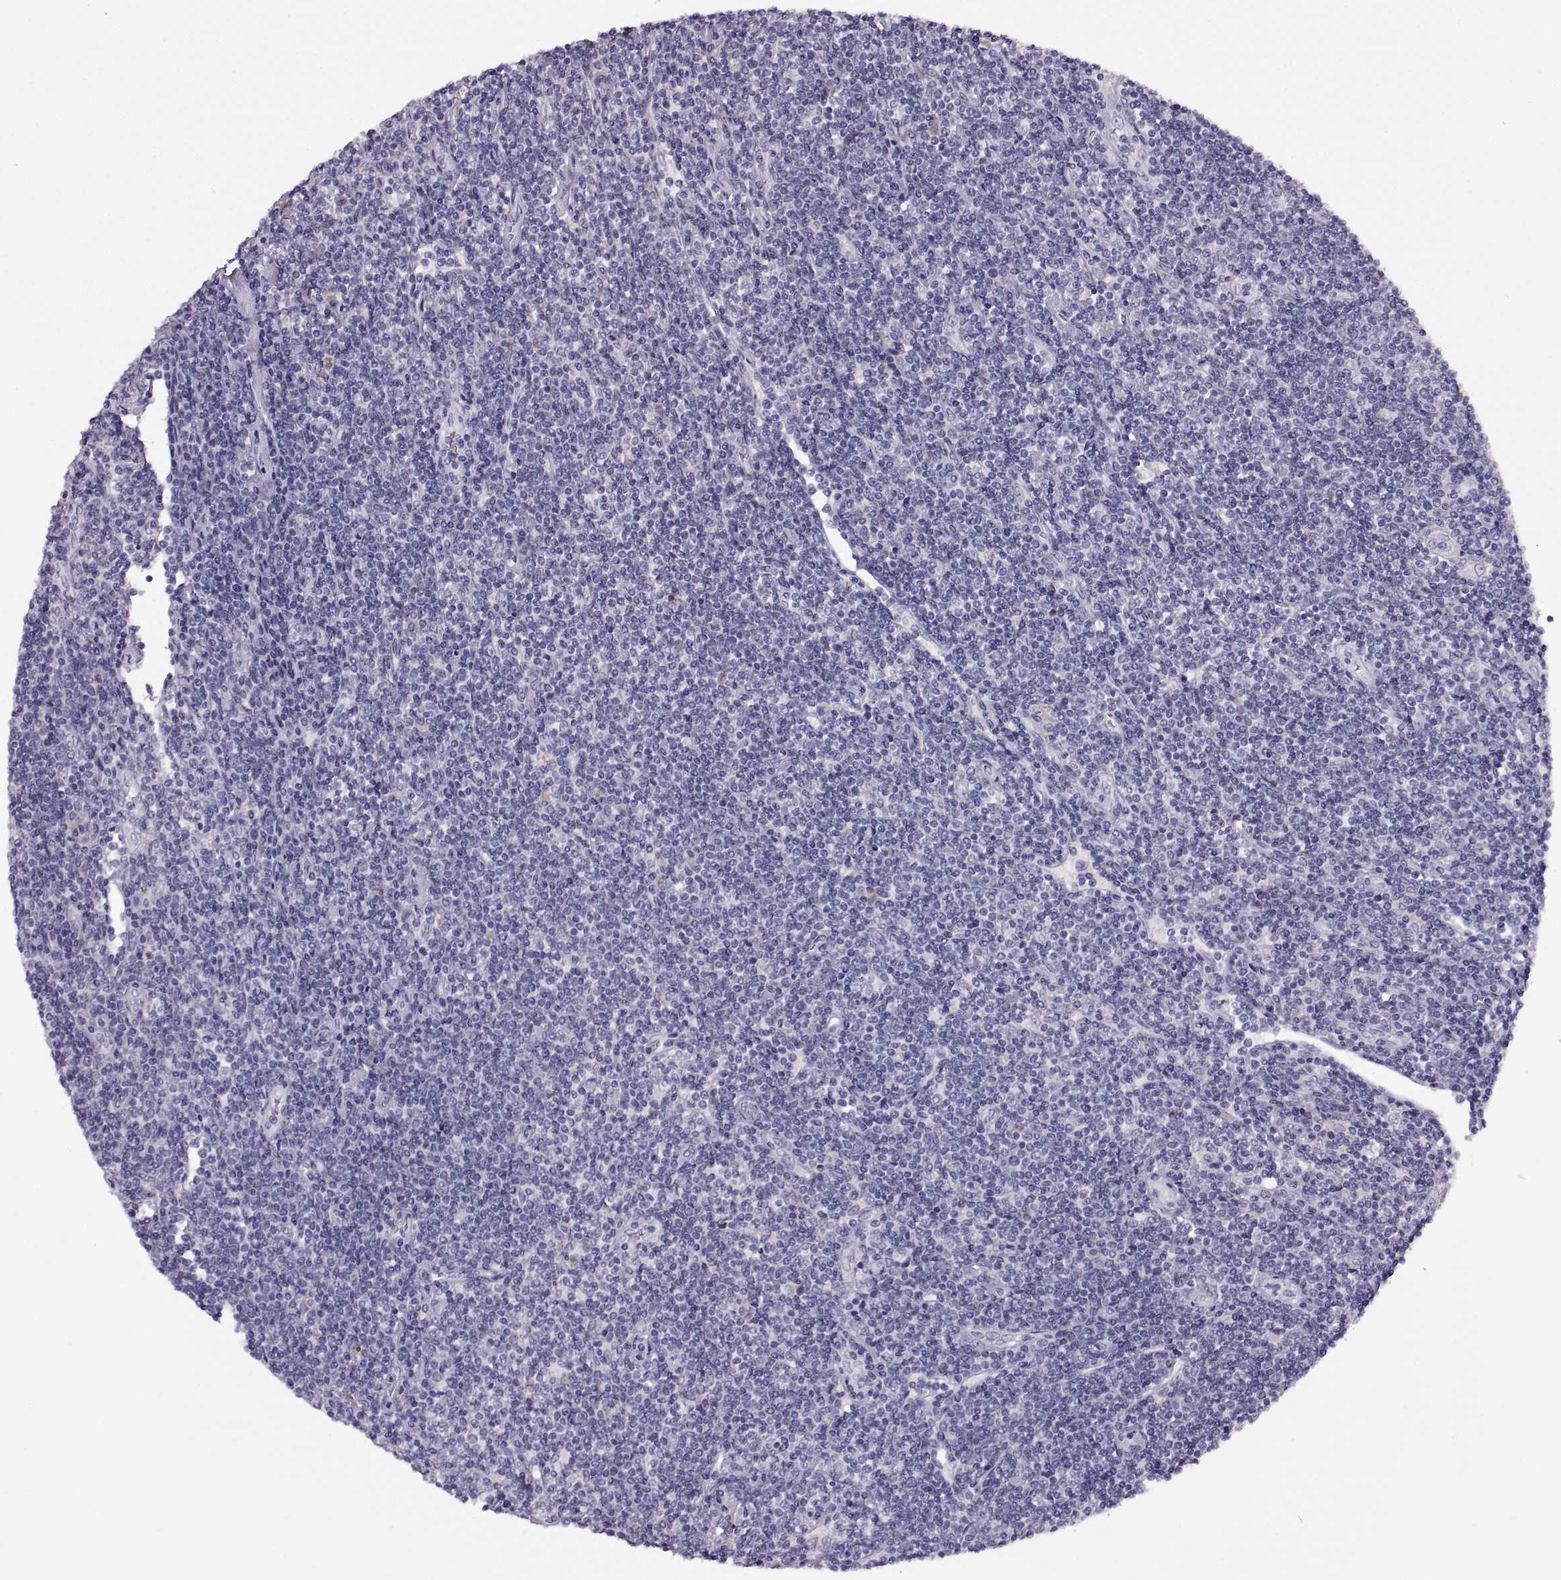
{"staining": {"intensity": "negative", "quantity": "none", "location": "none"}, "tissue": "lymphoma", "cell_type": "Tumor cells", "image_type": "cancer", "snomed": [{"axis": "morphology", "description": "Hodgkin's disease, NOS"}, {"axis": "topography", "description": "Lymph node"}], "caption": "DAB (3,3'-diaminobenzidine) immunohistochemical staining of human Hodgkin's disease shows no significant expression in tumor cells. (DAB (3,3'-diaminobenzidine) immunohistochemistry with hematoxylin counter stain).", "gene": "MAGEB18", "patient": {"sex": "male", "age": 40}}